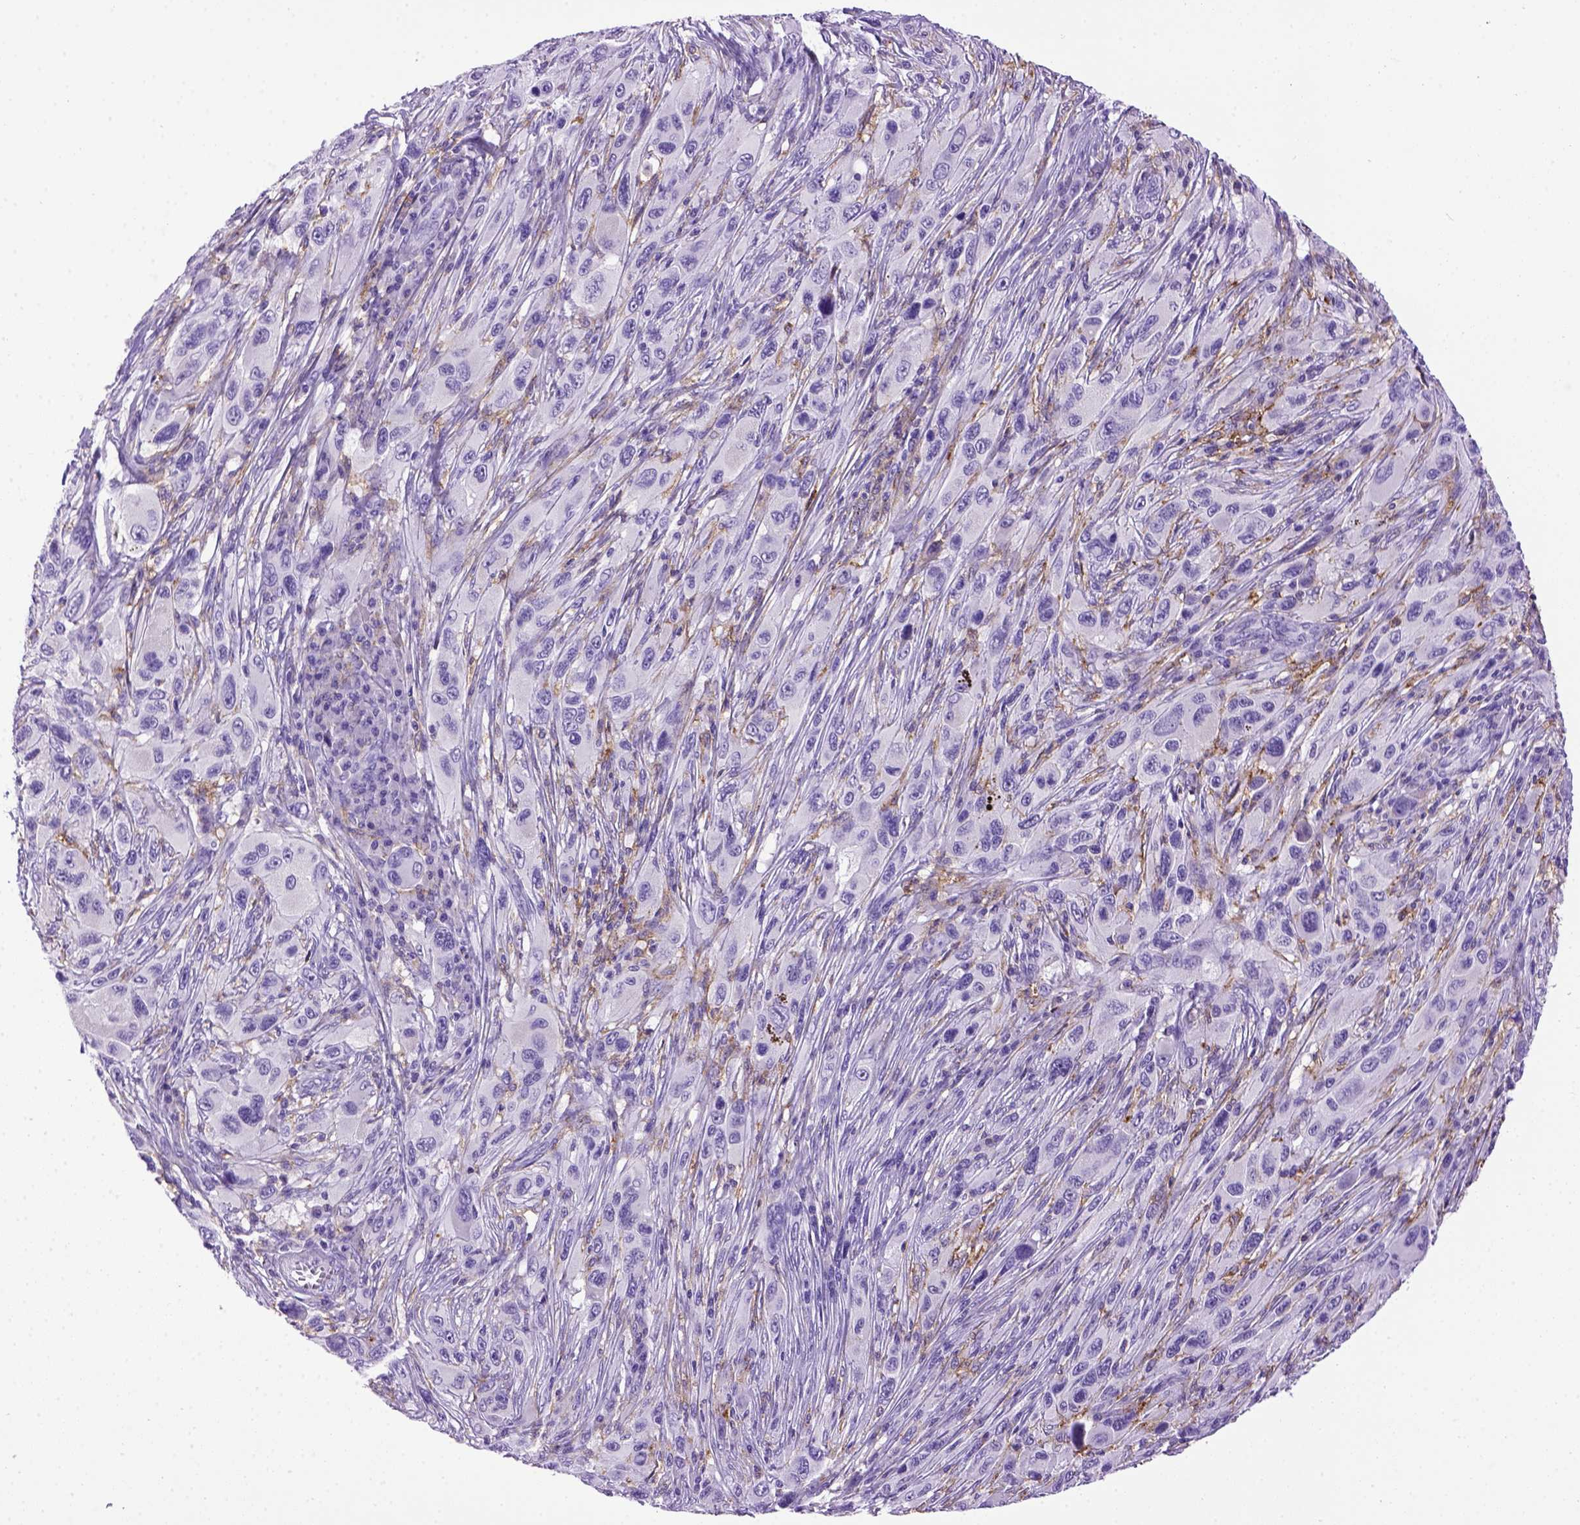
{"staining": {"intensity": "negative", "quantity": "none", "location": "none"}, "tissue": "melanoma", "cell_type": "Tumor cells", "image_type": "cancer", "snomed": [{"axis": "morphology", "description": "Malignant melanoma, NOS"}, {"axis": "topography", "description": "Skin"}], "caption": "Histopathology image shows no protein positivity in tumor cells of malignant melanoma tissue.", "gene": "ITGAX", "patient": {"sex": "male", "age": 53}}